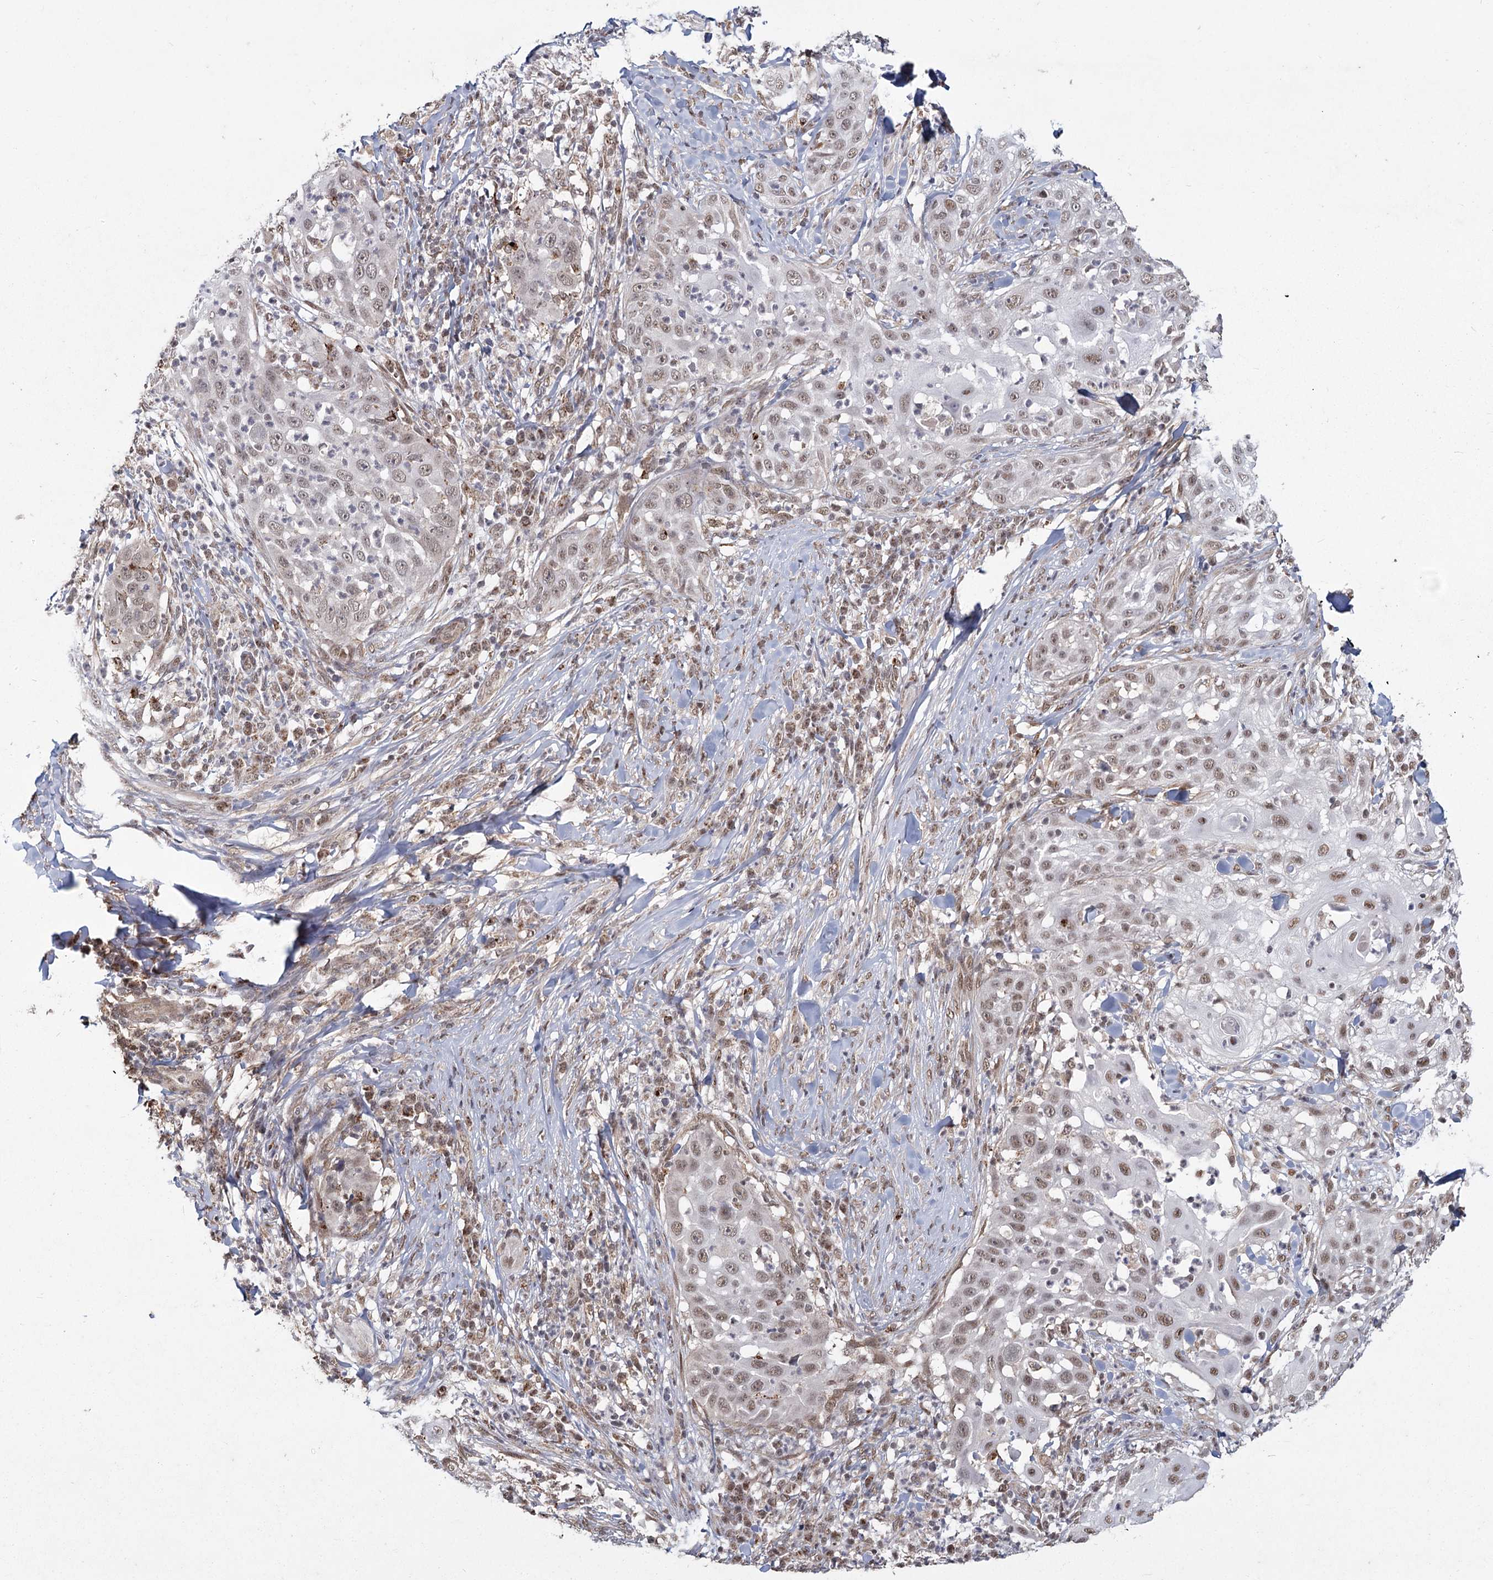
{"staining": {"intensity": "weak", "quantity": "25%-75%", "location": "nuclear"}, "tissue": "skin cancer", "cell_type": "Tumor cells", "image_type": "cancer", "snomed": [{"axis": "morphology", "description": "Squamous cell carcinoma, NOS"}, {"axis": "topography", "description": "Skin"}], "caption": "Immunohistochemical staining of squamous cell carcinoma (skin) reveals weak nuclear protein positivity in approximately 25%-75% of tumor cells.", "gene": "ZCCHC24", "patient": {"sex": "female", "age": 44}}